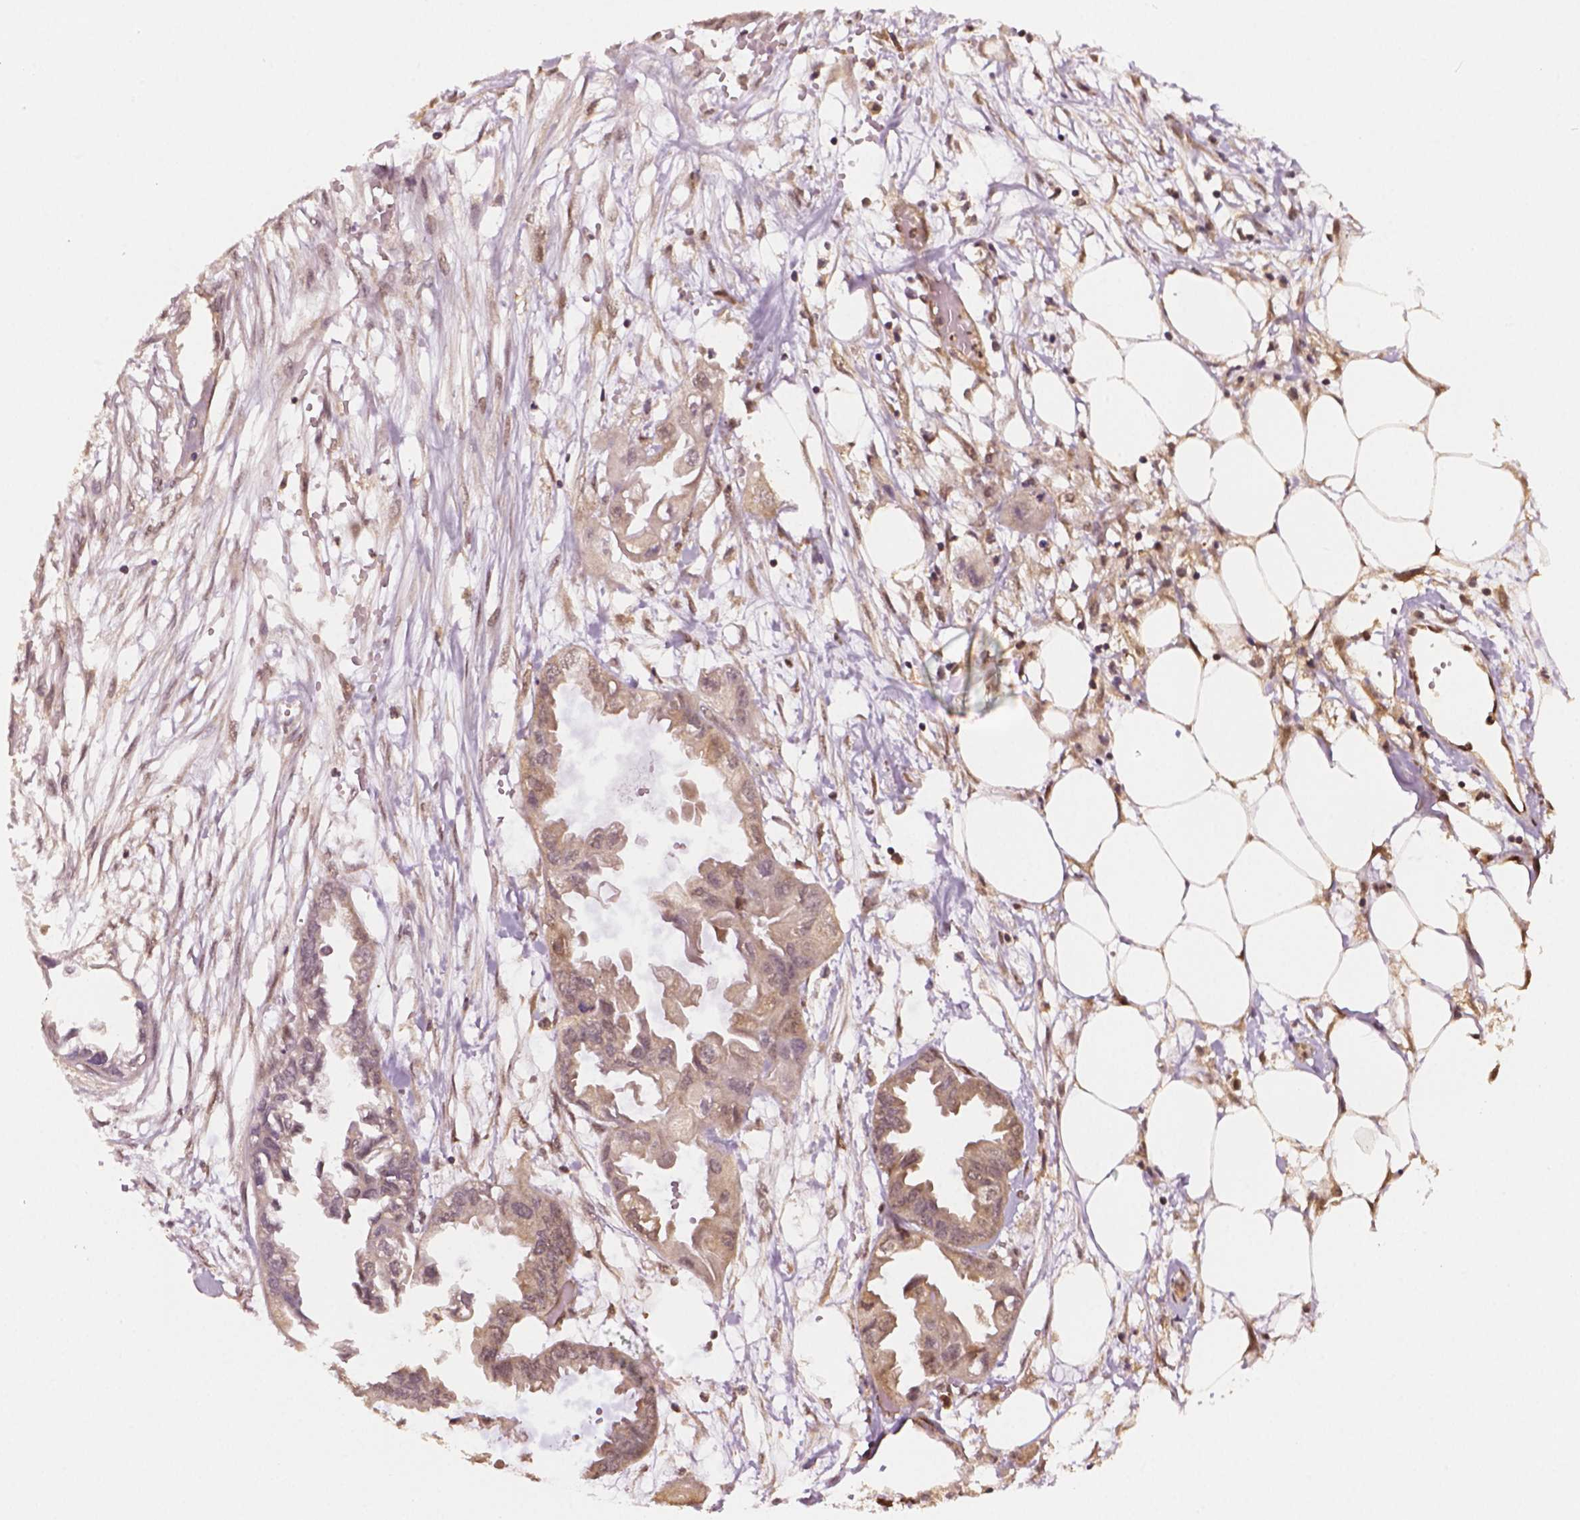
{"staining": {"intensity": "weak", "quantity": "<25%", "location": "cytoplasmic/membranous,nuclear"}, "tissue": "endometrial cancer", "cell_type": "Tumor cells", "image_type": "cancer", "snomed": [{"axis": "morphology", "description": "Adenocarcinoma, NOS"}, {"axis": "morphology", "description": "Adenocarcinoma, metastatic, NOS"}, {"axis": "topography", "description": "Adipose tissue"}, {"axis": "topography", "description": "Endometrium"}], "caption": "Immunohistochemistry photomicrograph of endometrial cancer stained for a protein (brown), which shows no expression in tumor cells.", "gene": "STAT3", "patient": {"sex": "female", "age": 67}}